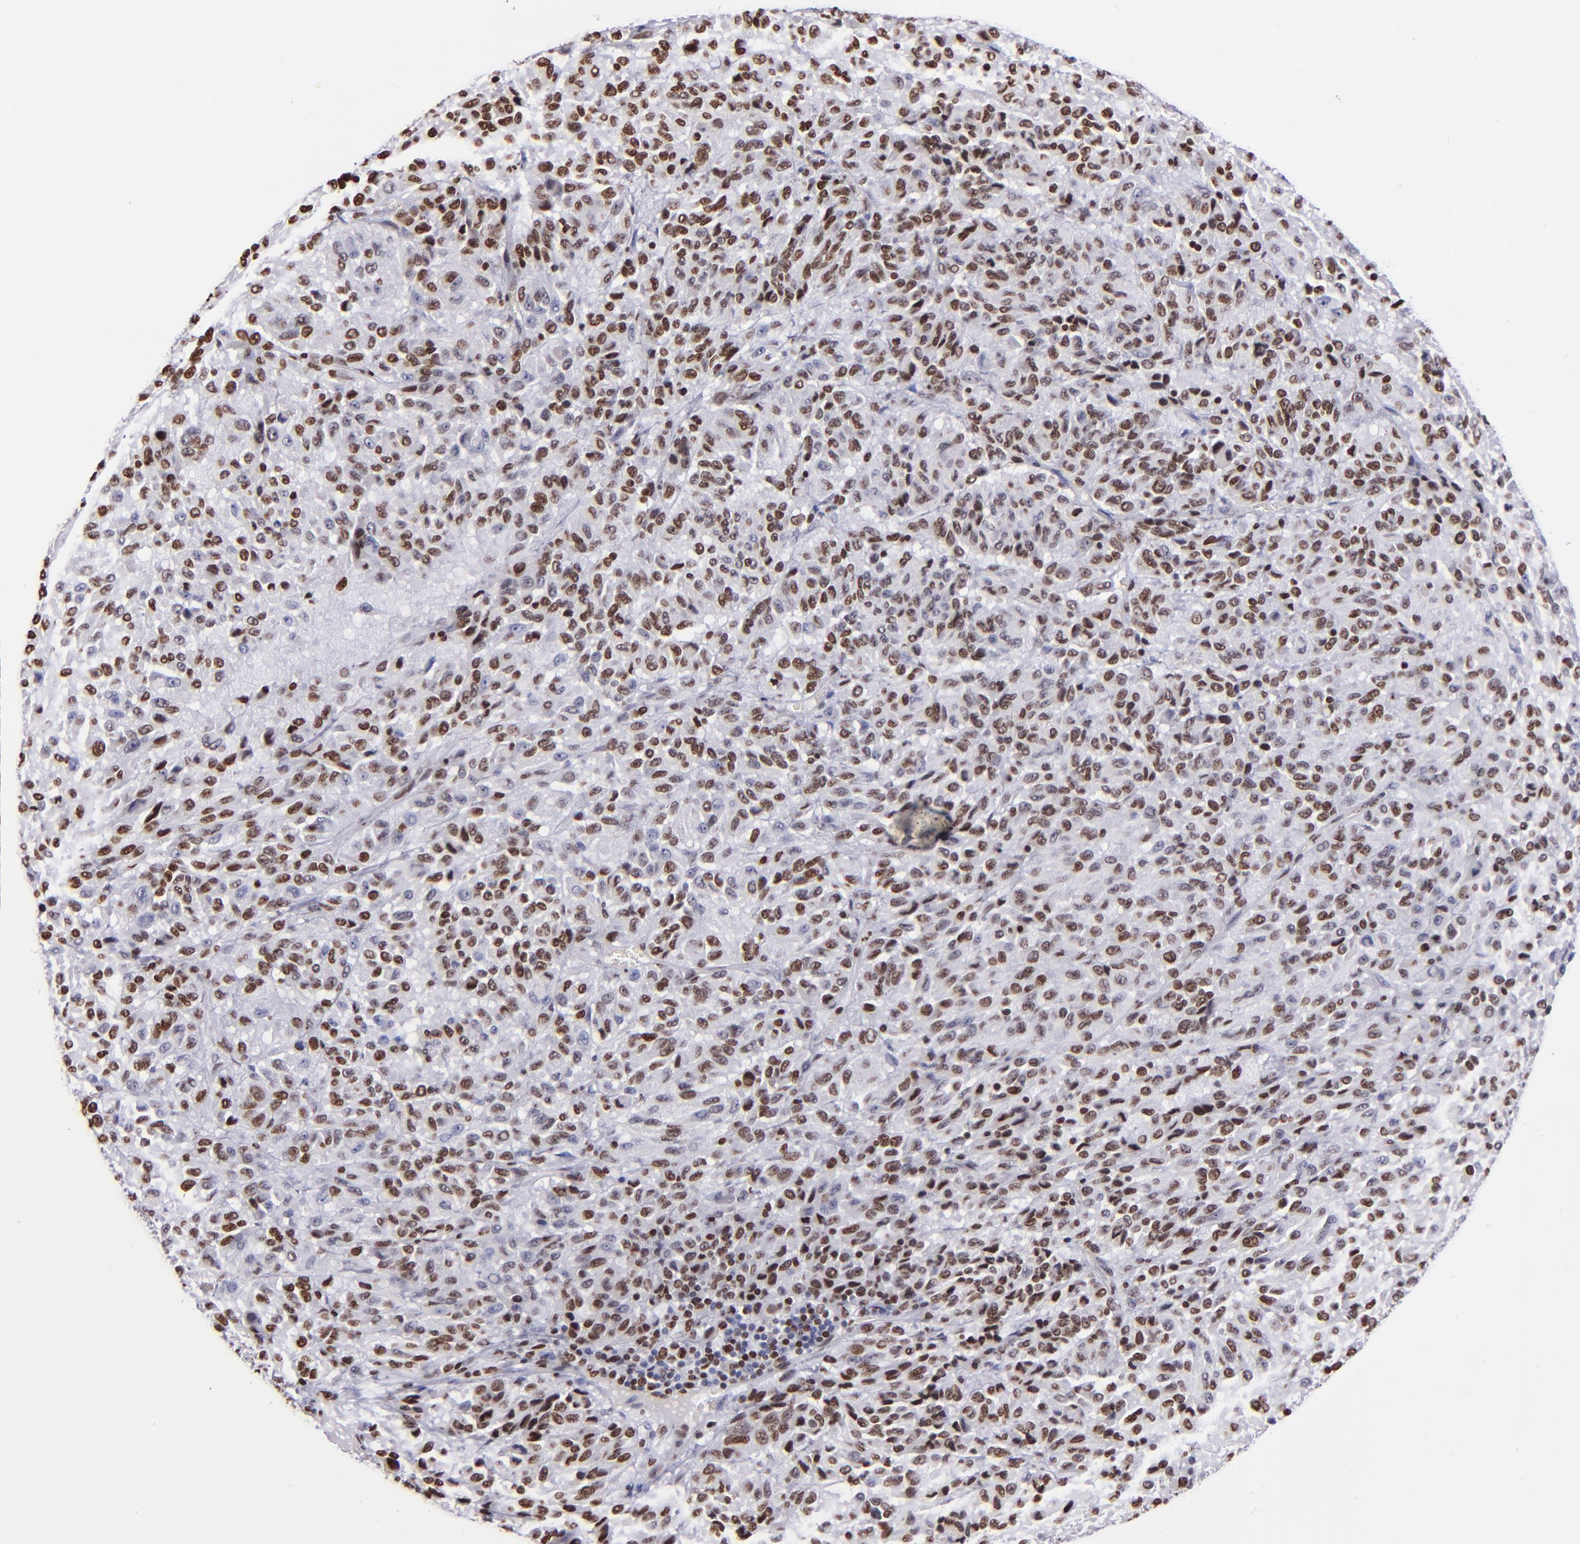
{"staining": {"intensity": "moderate", "quantity": ">75%", "location": "nuclear"}, "tissue": "melanoma", "cell_type": "Tumor cells", "image_type": "cancer", "snomed": [{"axis": "morphology", "description": "Malignant melanoma, Metastatic site"}, {"axis": "topography", "description": "Lung"}], "caption": "An immunohistochemistry micrograph of neoplastic tissue is shown. Protein staining in brown shows moderate nuclear positivity in malignant melanoma (metastatic site) within tumor cells.", "gene": "CDKL5", "patient": {"sex": "male", "age": 64}}